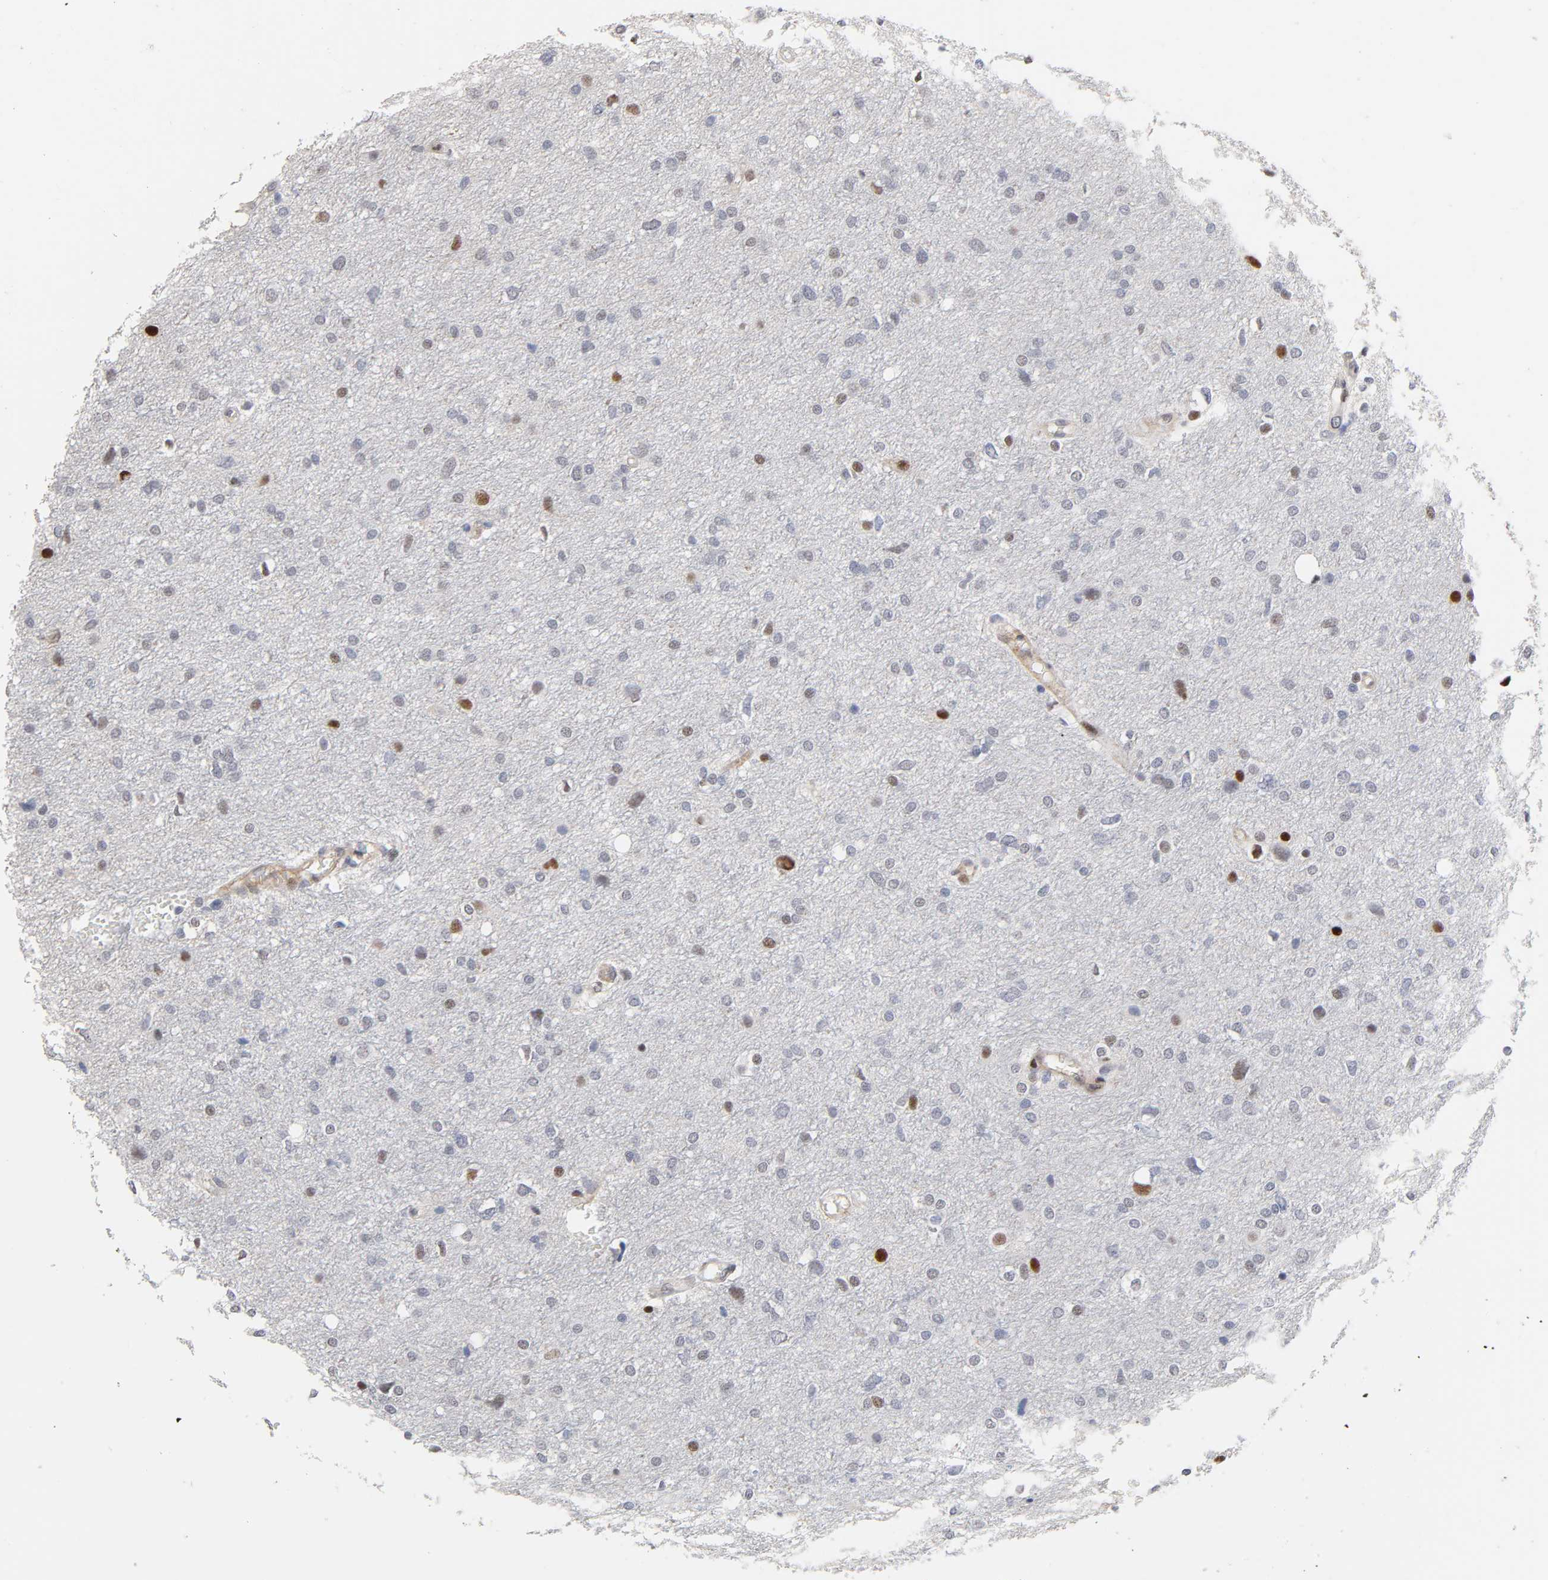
{"staining": {"intensity": "moderate", "quantity": "<25%", "location": "nuclear"}, "tissue": "glioma", "cell_type": "Tumor cells", "image_type": "cancer", "snomed": [{"axis": "morphology", "description": "Glioma, malignant, High grade"}, {"axis": "topography", "description": "Brain"}], "caption": "Brown immunohistochemical staining in glioma exhibits moderate nuclear positivity in about <25% of tumor cells. The protein of interest is stained brown, and the nuclei are stained in blue (DAB (3,3'-diaminobenzidine) IHC with brightfield microscopy, high magnification).", "gene": "STK38", "patient": {"sex": "female", "age": 59}}